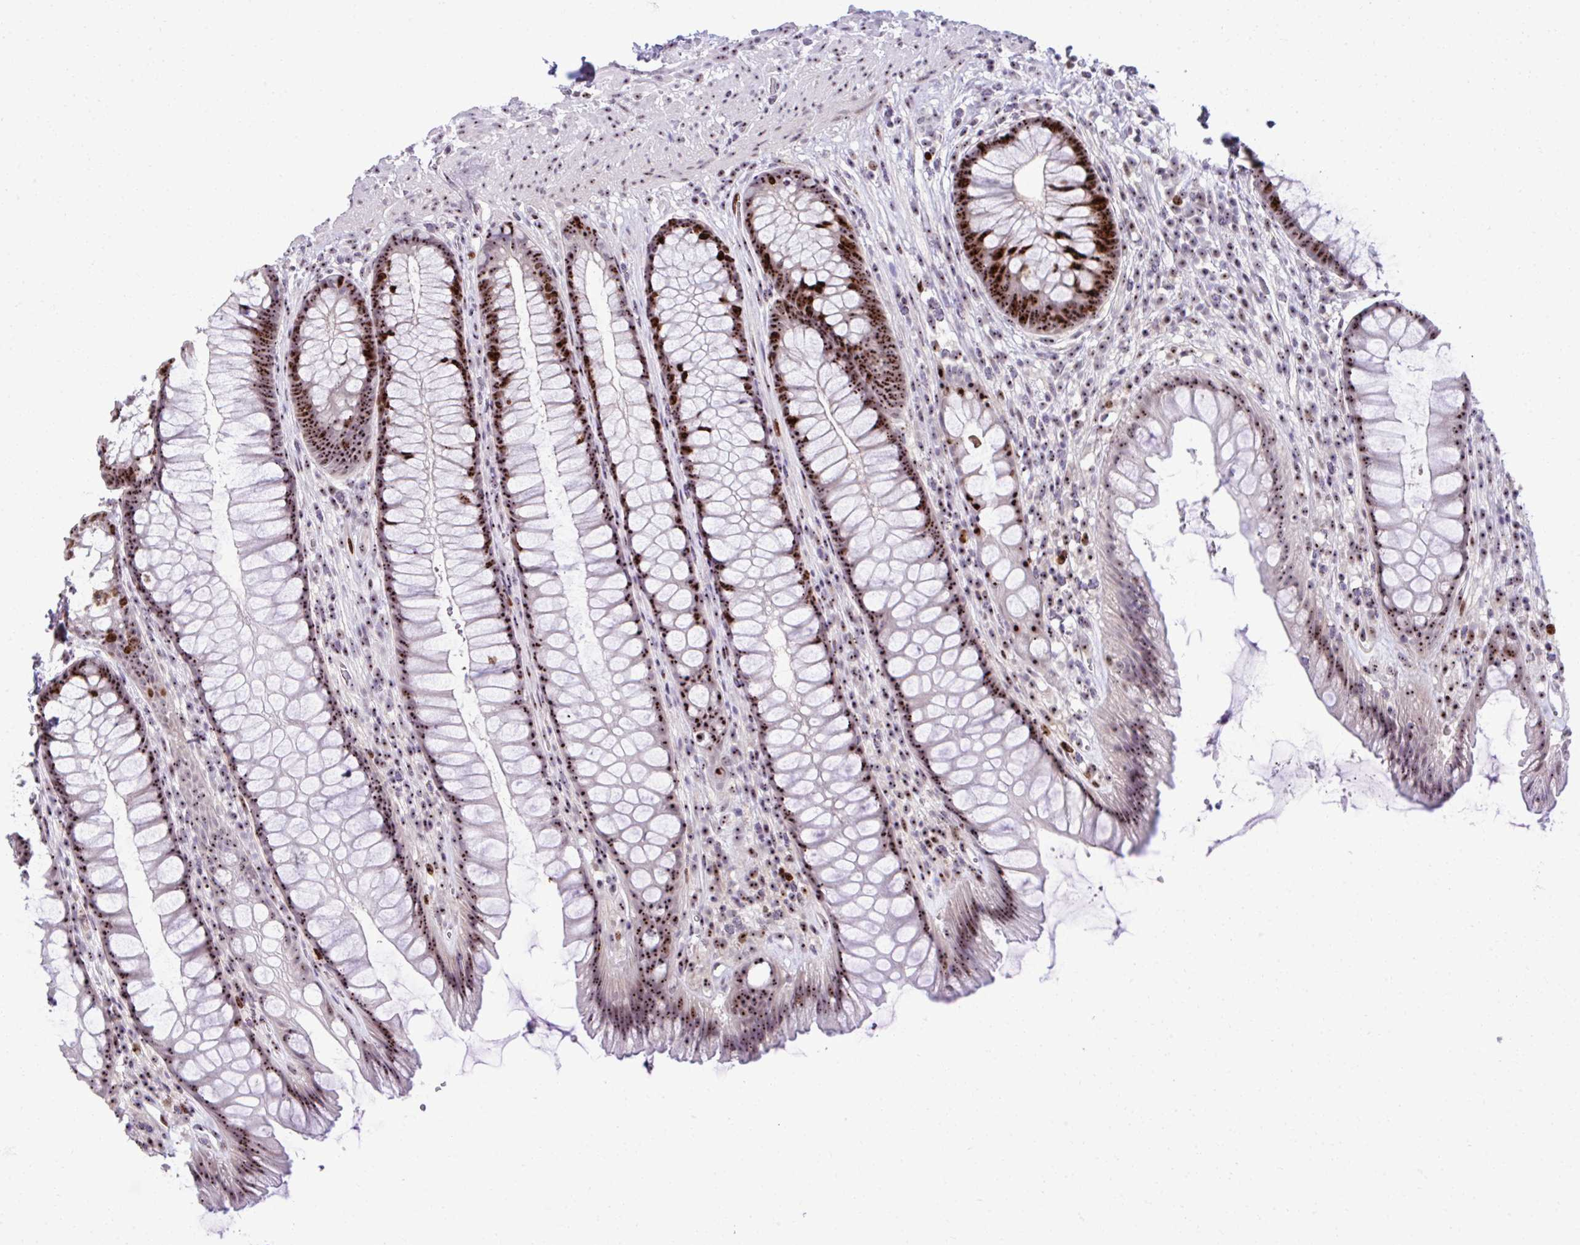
{"staining": {"intensity": "strong", "quantity": ">75%", "location": "nuclear"}, "tissue": "rectum", "cell_type": "Glandular cells", "image_type": "normal", "snomed": [{"axis": "morphology", "description": "Normal tissue, NOS"}, {"axis": "topography", "description": "Rectum"}], "caption": "Human rectum stained with a brown dye exhibits strong nuclear positive staining in approximately >75% of glandular cells.", "gene": "CEP72", "patient": {"sex": "male", "age": 53}}